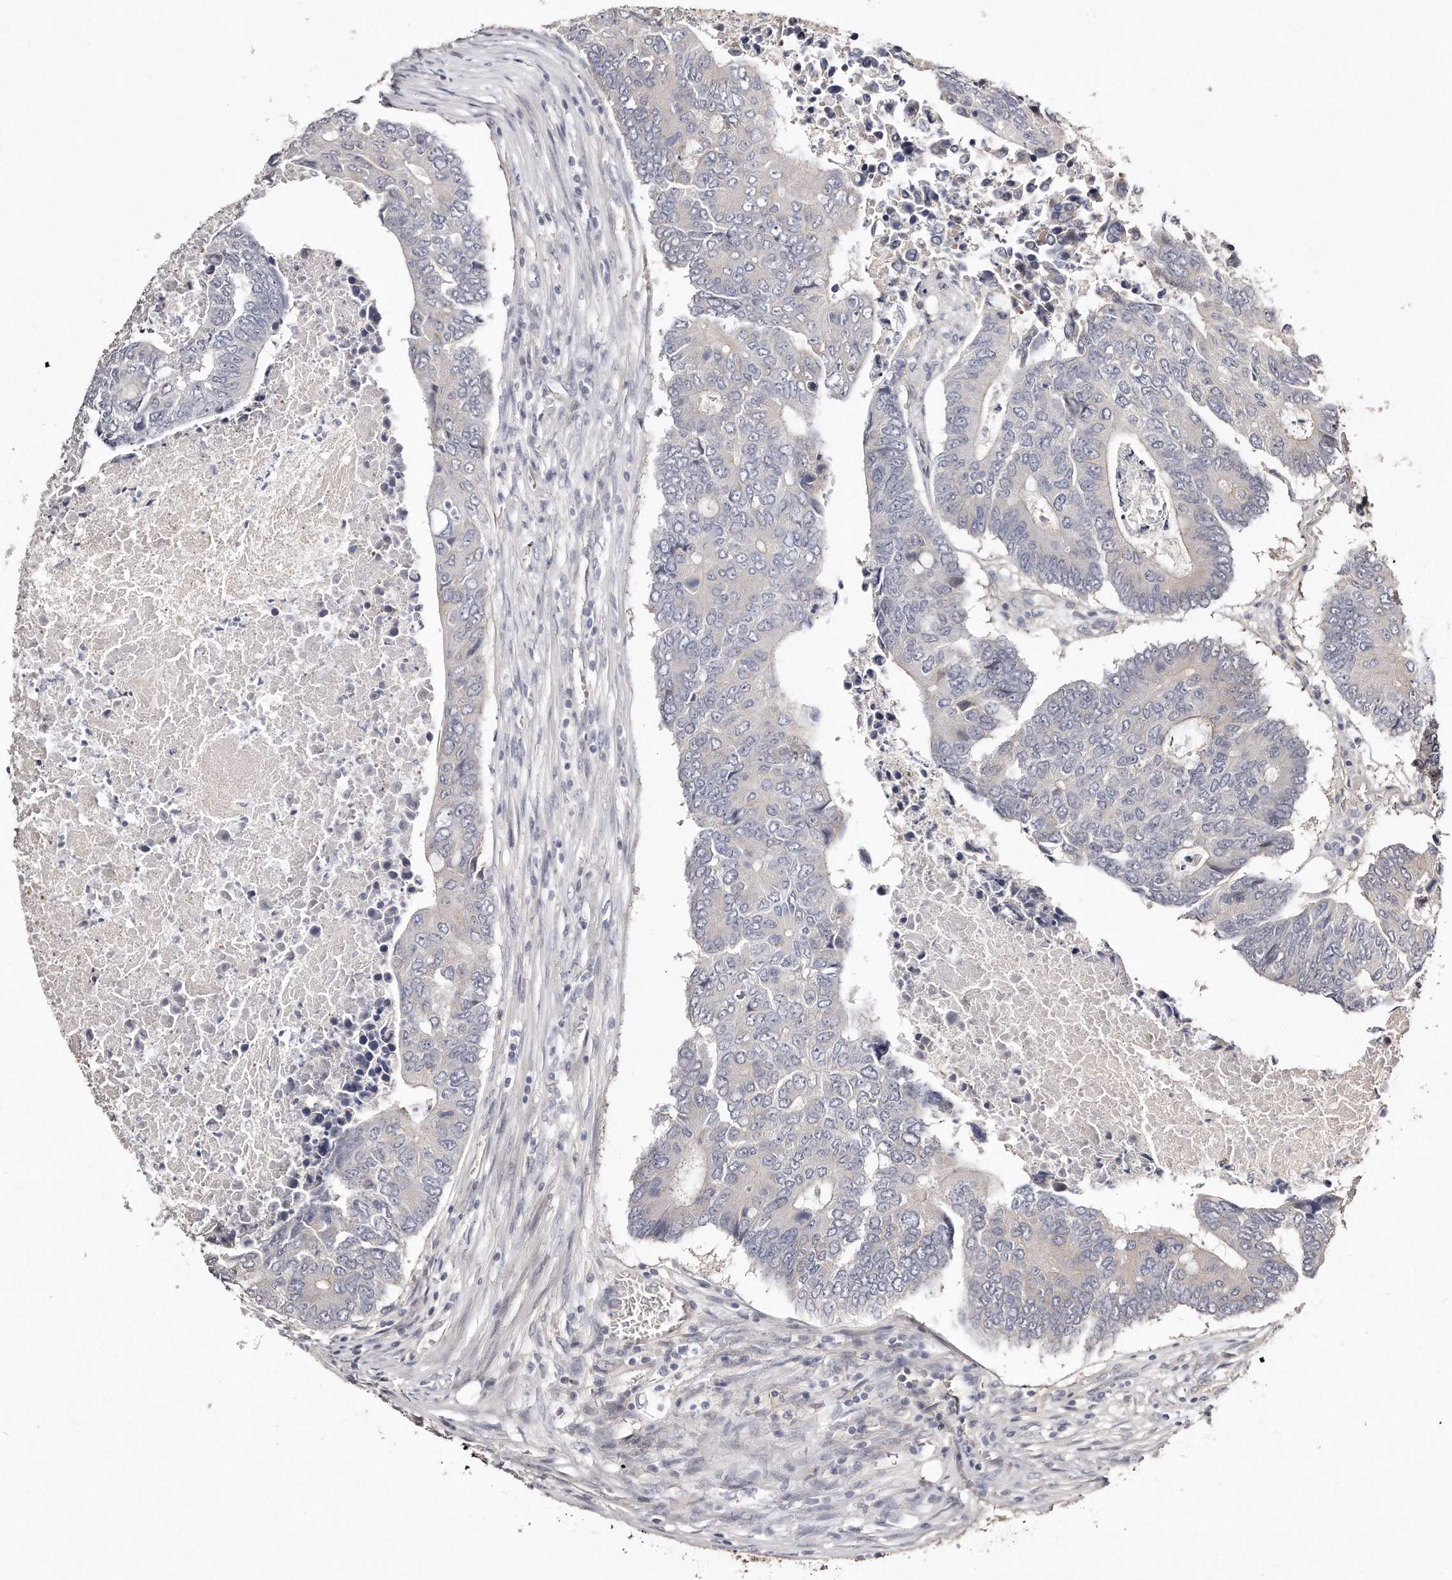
{"staining": {"intensity": "negative", "quantity": "none", "location": "none"}, "tissue": "colorectal cancer", "cell_type": "Tumor cells", "image_type": "cancer", "snomed": [{"axis": "morphology", "description": "Adenocarcinoma, NOS"}, {"axis": "topography", "description": "Colon"}], "caption": "Tumor cells are negative for brown protein staining in colorectal adenocarcinoma.", "gene": "CASZ1", "patient": {"sex": "male", "age": 87}}